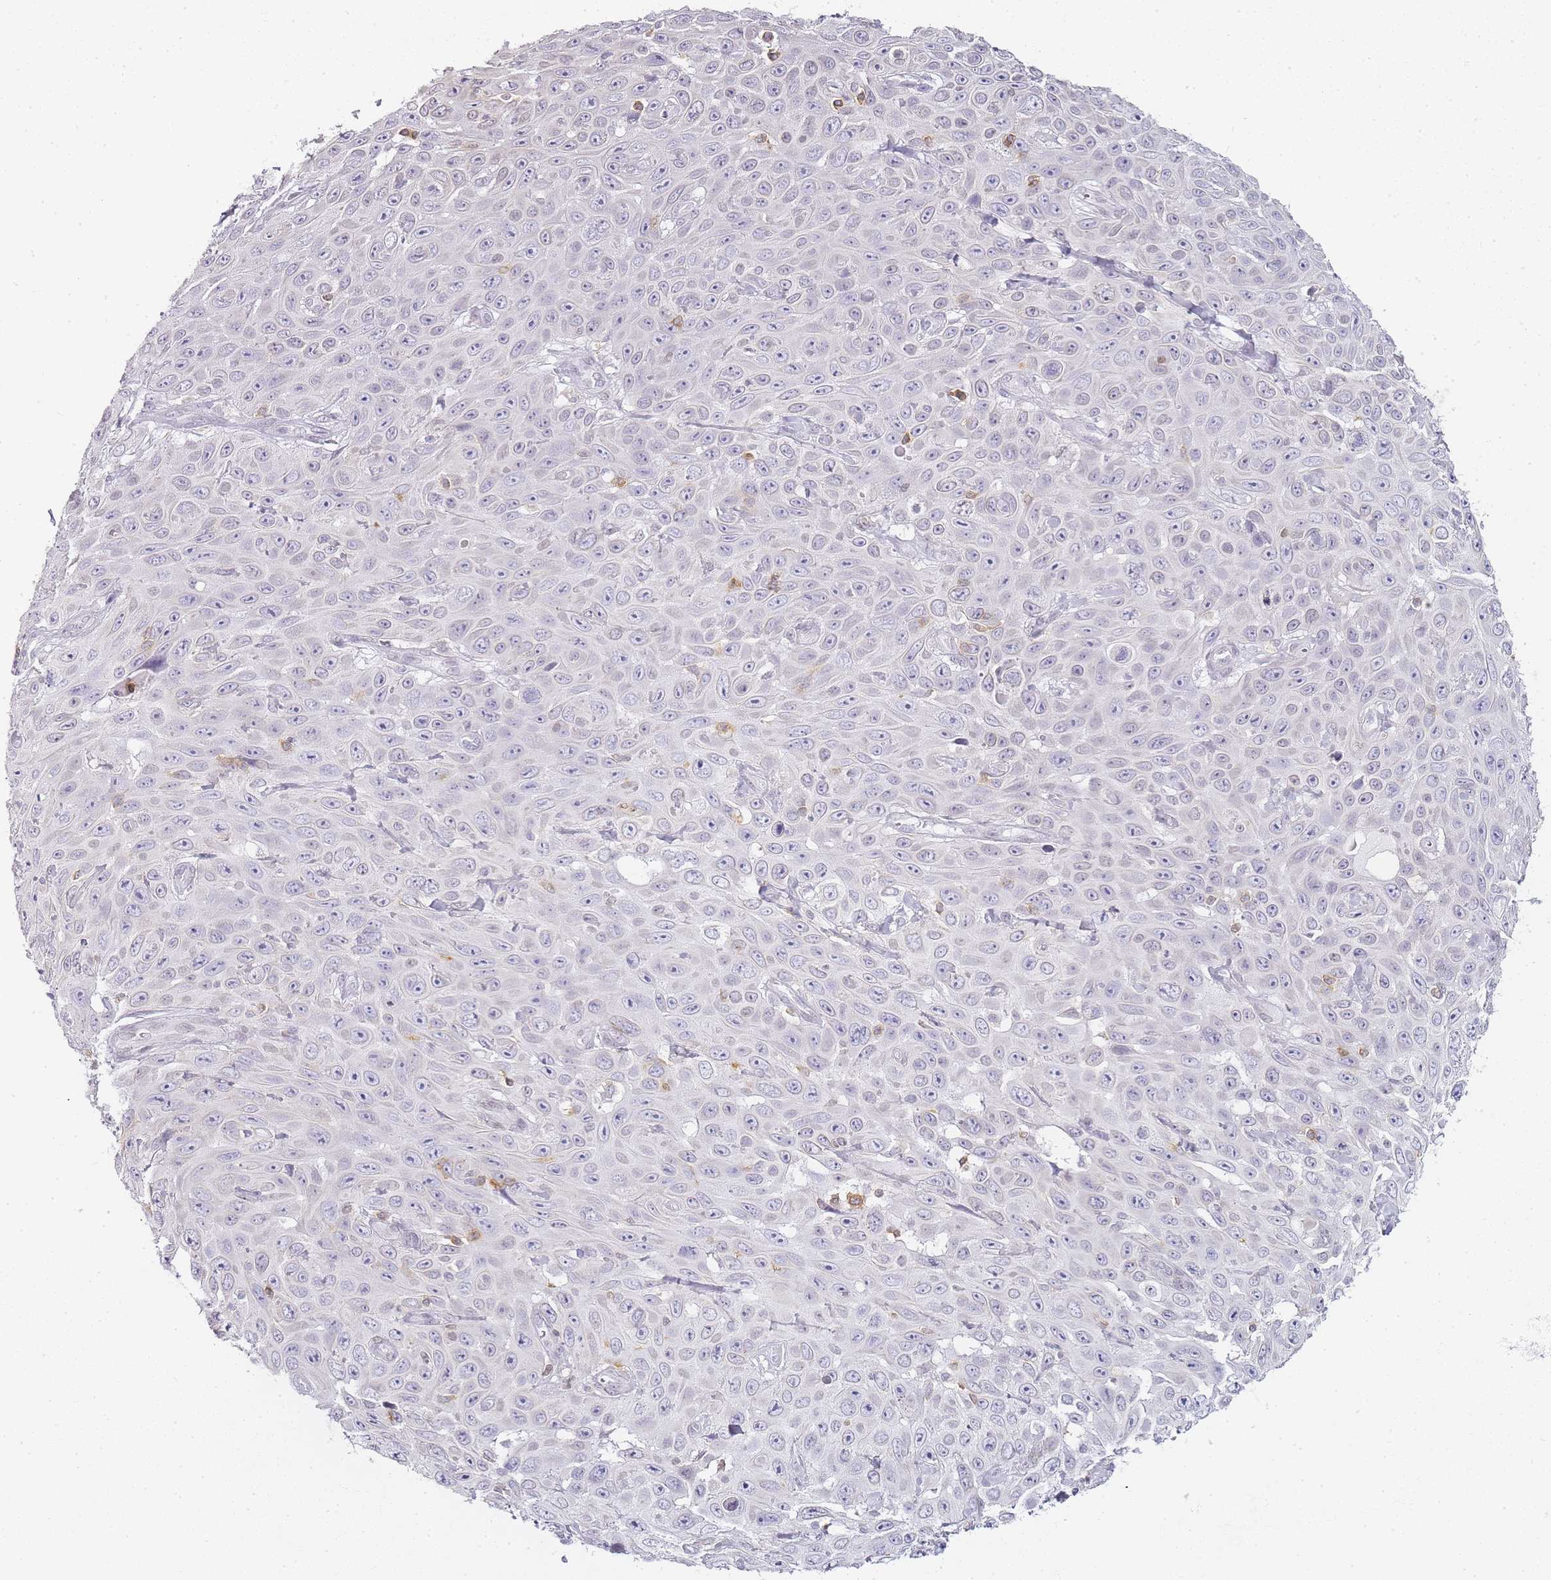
{"staining": {"intensity": "negative", "quantity": "none", "location": "none"}, "tissue": "skin cancer", "cell_type": "Tumor cells", "image_type": "cancer", "snomed": [{"axis": "morphology", "description": "Squamous cell carcinoma, NOS"}, {"axis": "topography", "description": "Skin"}], "caption": "Skin squamous cell carcinoma stained for a protein using IHC exhibits no positivity tumor cells.", "gene": "JAKMIP1", "patient": {"sex": "male", "age": 82}}